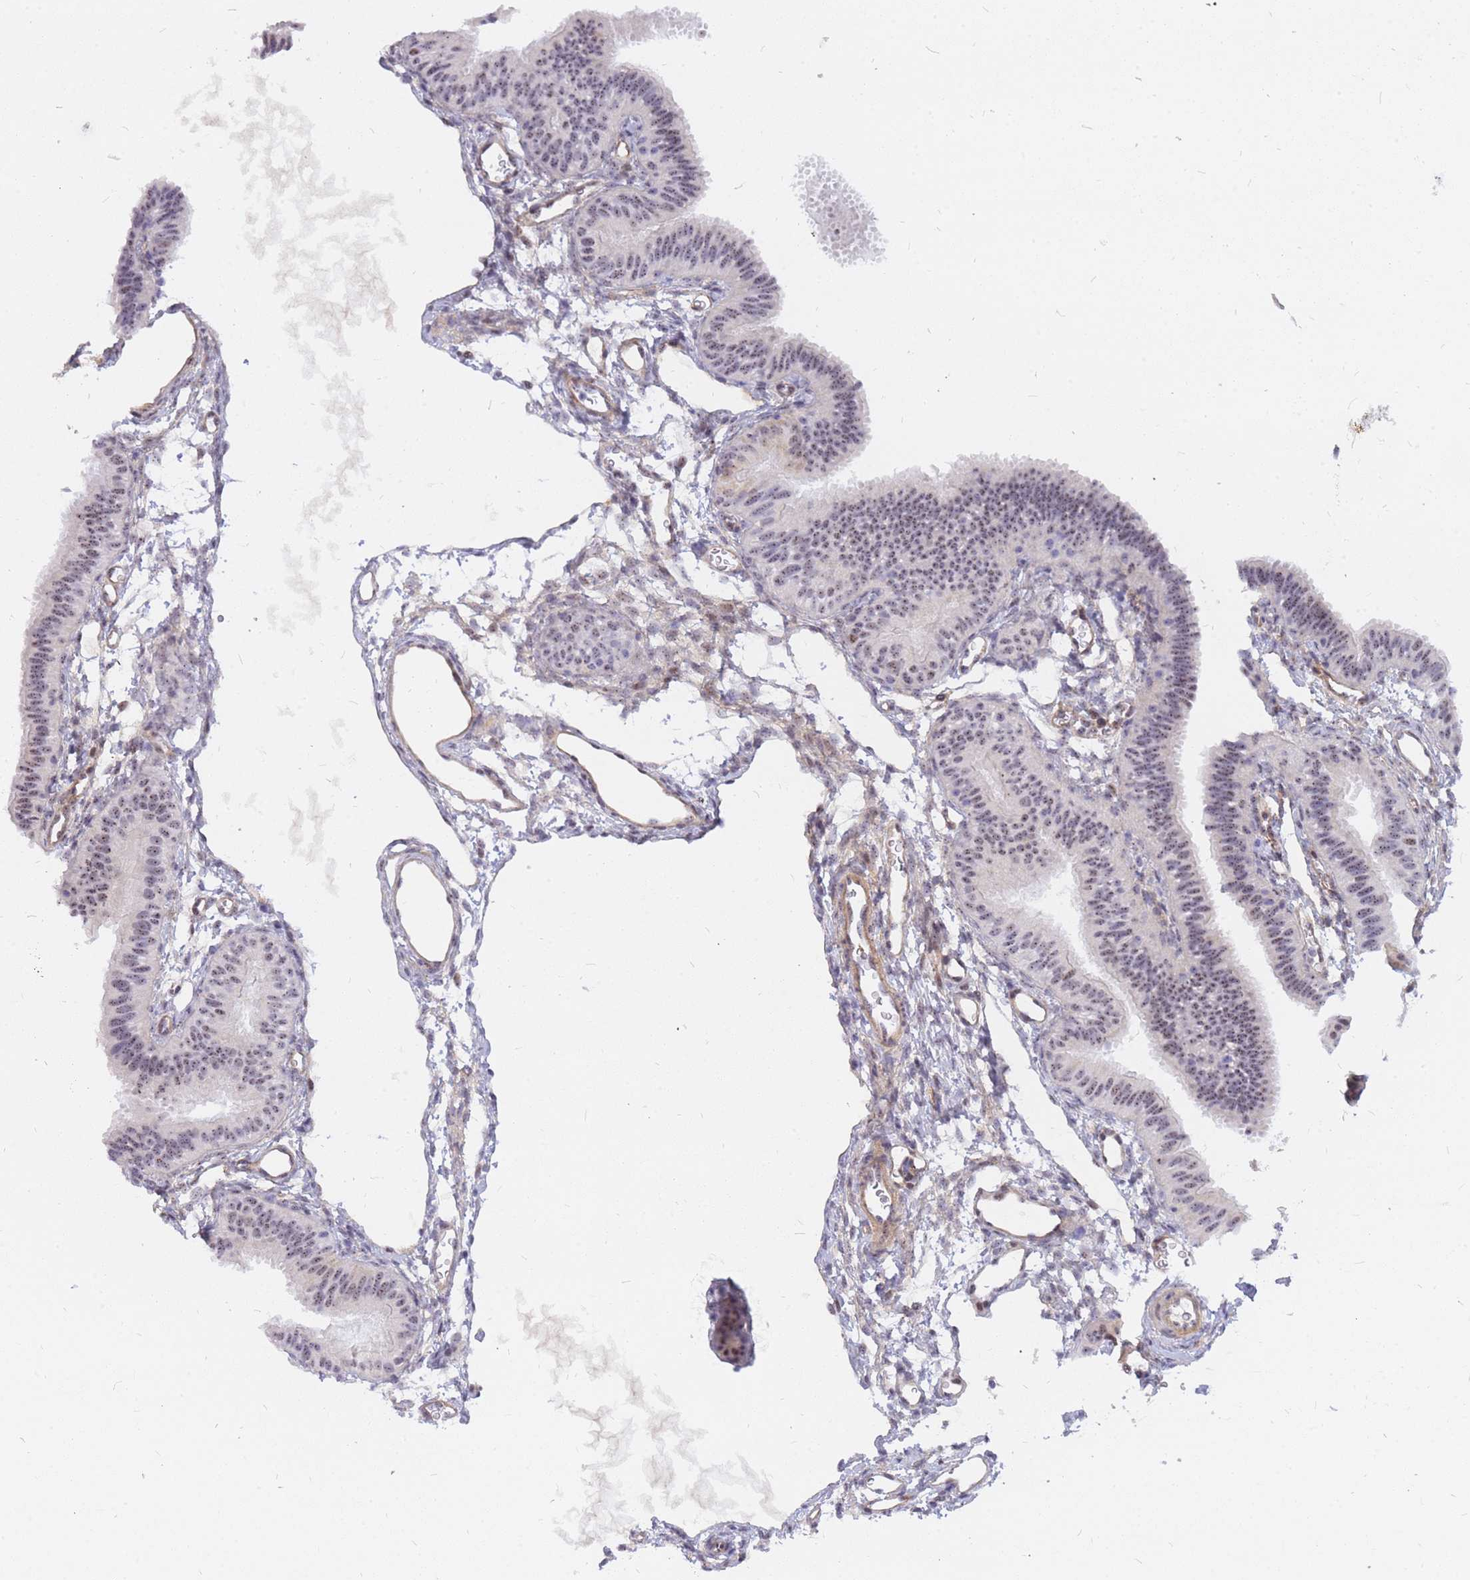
{"staining": {"intensity": "moderate", "quantity": ">75%", "location": "nuclear"}, "tissue": "fallopian tube", "cell_type": "Glandular cells", "image_type": "normal", "snomed": [{"axis": "morphology", "description": "Normal tissue, NOS"}, {"axis": "topography", "description": "Fallopian tube"}], "caption": "Brown immunohistochemical staining in normal human fallopian tube exhibits moderate nuclear positivity in about >75% of glandular cells.", "gene": "TLE2", "patient": {"sex": "female", "age": 35}}